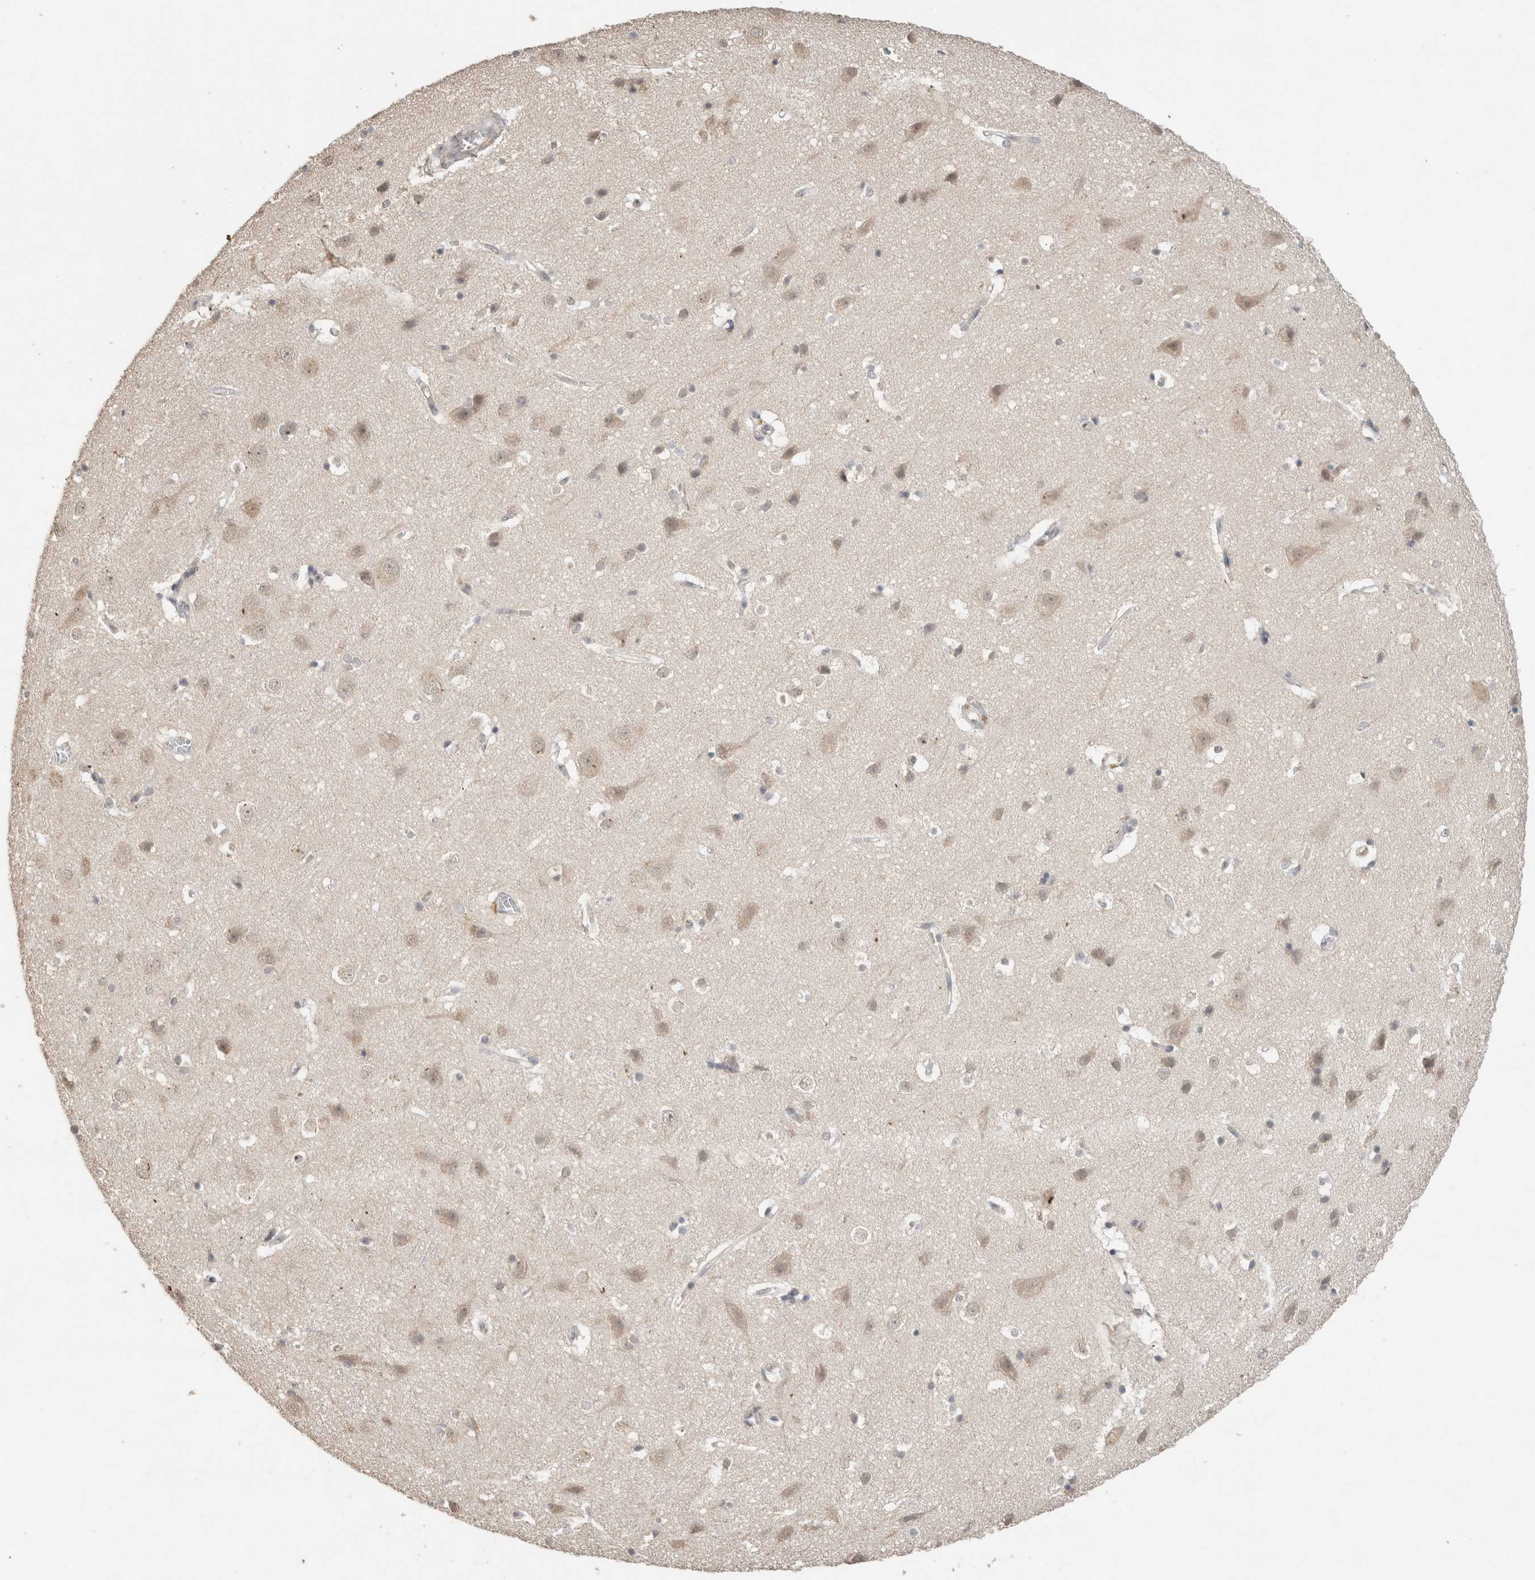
{"staining": {"intensity": "negative", "quantity": "none", "location": "none"}, "tissue": "cerebral cortex", "cell_type": "Endothelial cells", "image_type": "normal", "snomed": [{"axis": "morphology", "description": "Normal tissue, NOS"}, {"axis": "topography", "description": "Cerebral cortex"}], "caption": "IHC of normal human cerebral cortex shows no positivity in endothelial cells.", "gene": "TRAT1", "patient": {"sex": "male", "age": 54}}